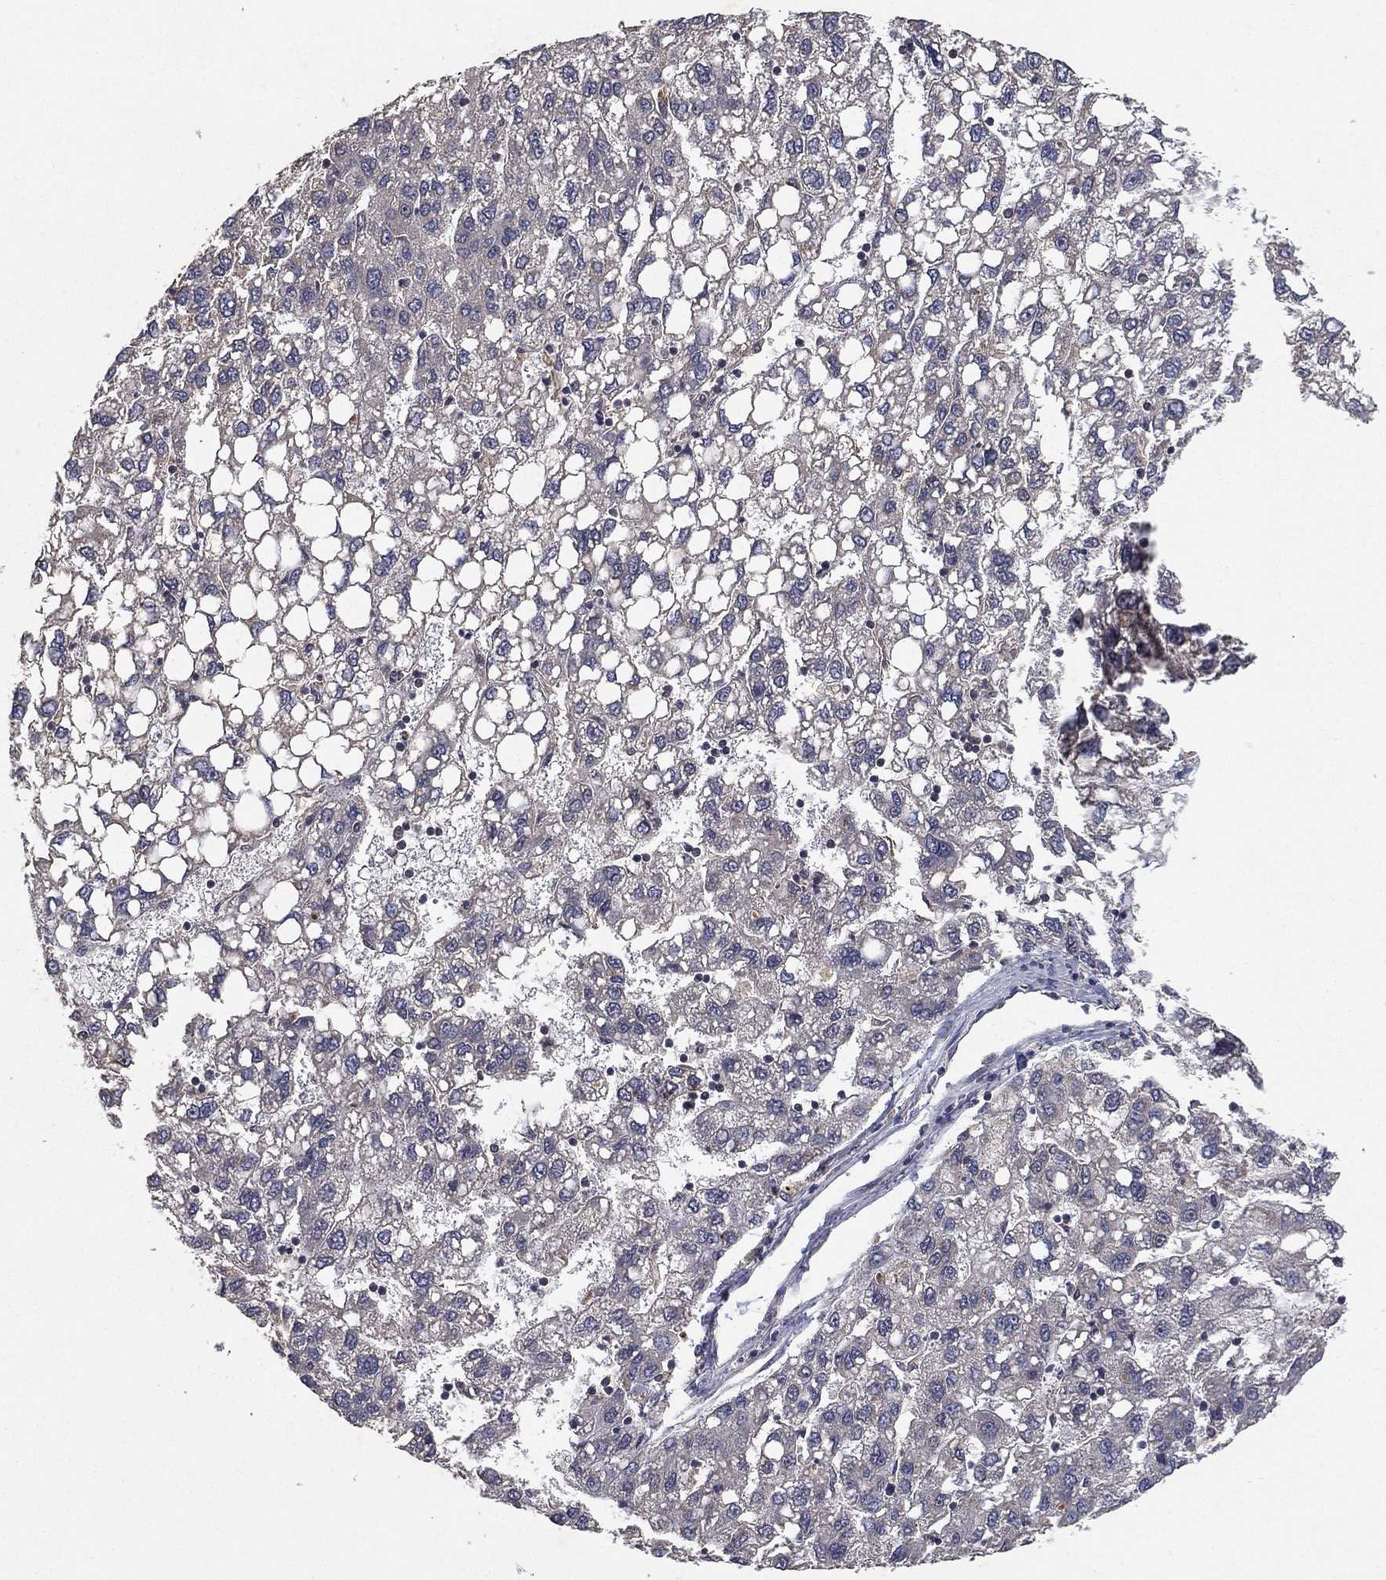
{"staining": {"intensity": "negative", "quantity": "none", "location": "none"}, "tissue": "liver cancer", "cell_type": "Tumor cells", "image_type": "cancer", "snomed": [{"axis": "morphology", "description": "Carcinoma, Hepatocellular, NOS"}, {"axis": "topography", "description": "Liver"}], "caption": "DAB (3,3'-diaminobenzidine) immunohistochemical staining of human liver cancer (hepatocellular carcinoma) demonstrates no significant staining in tumor cells.", "gene": "NELFCD", "patient": {"sex": "female", "age": 82}}